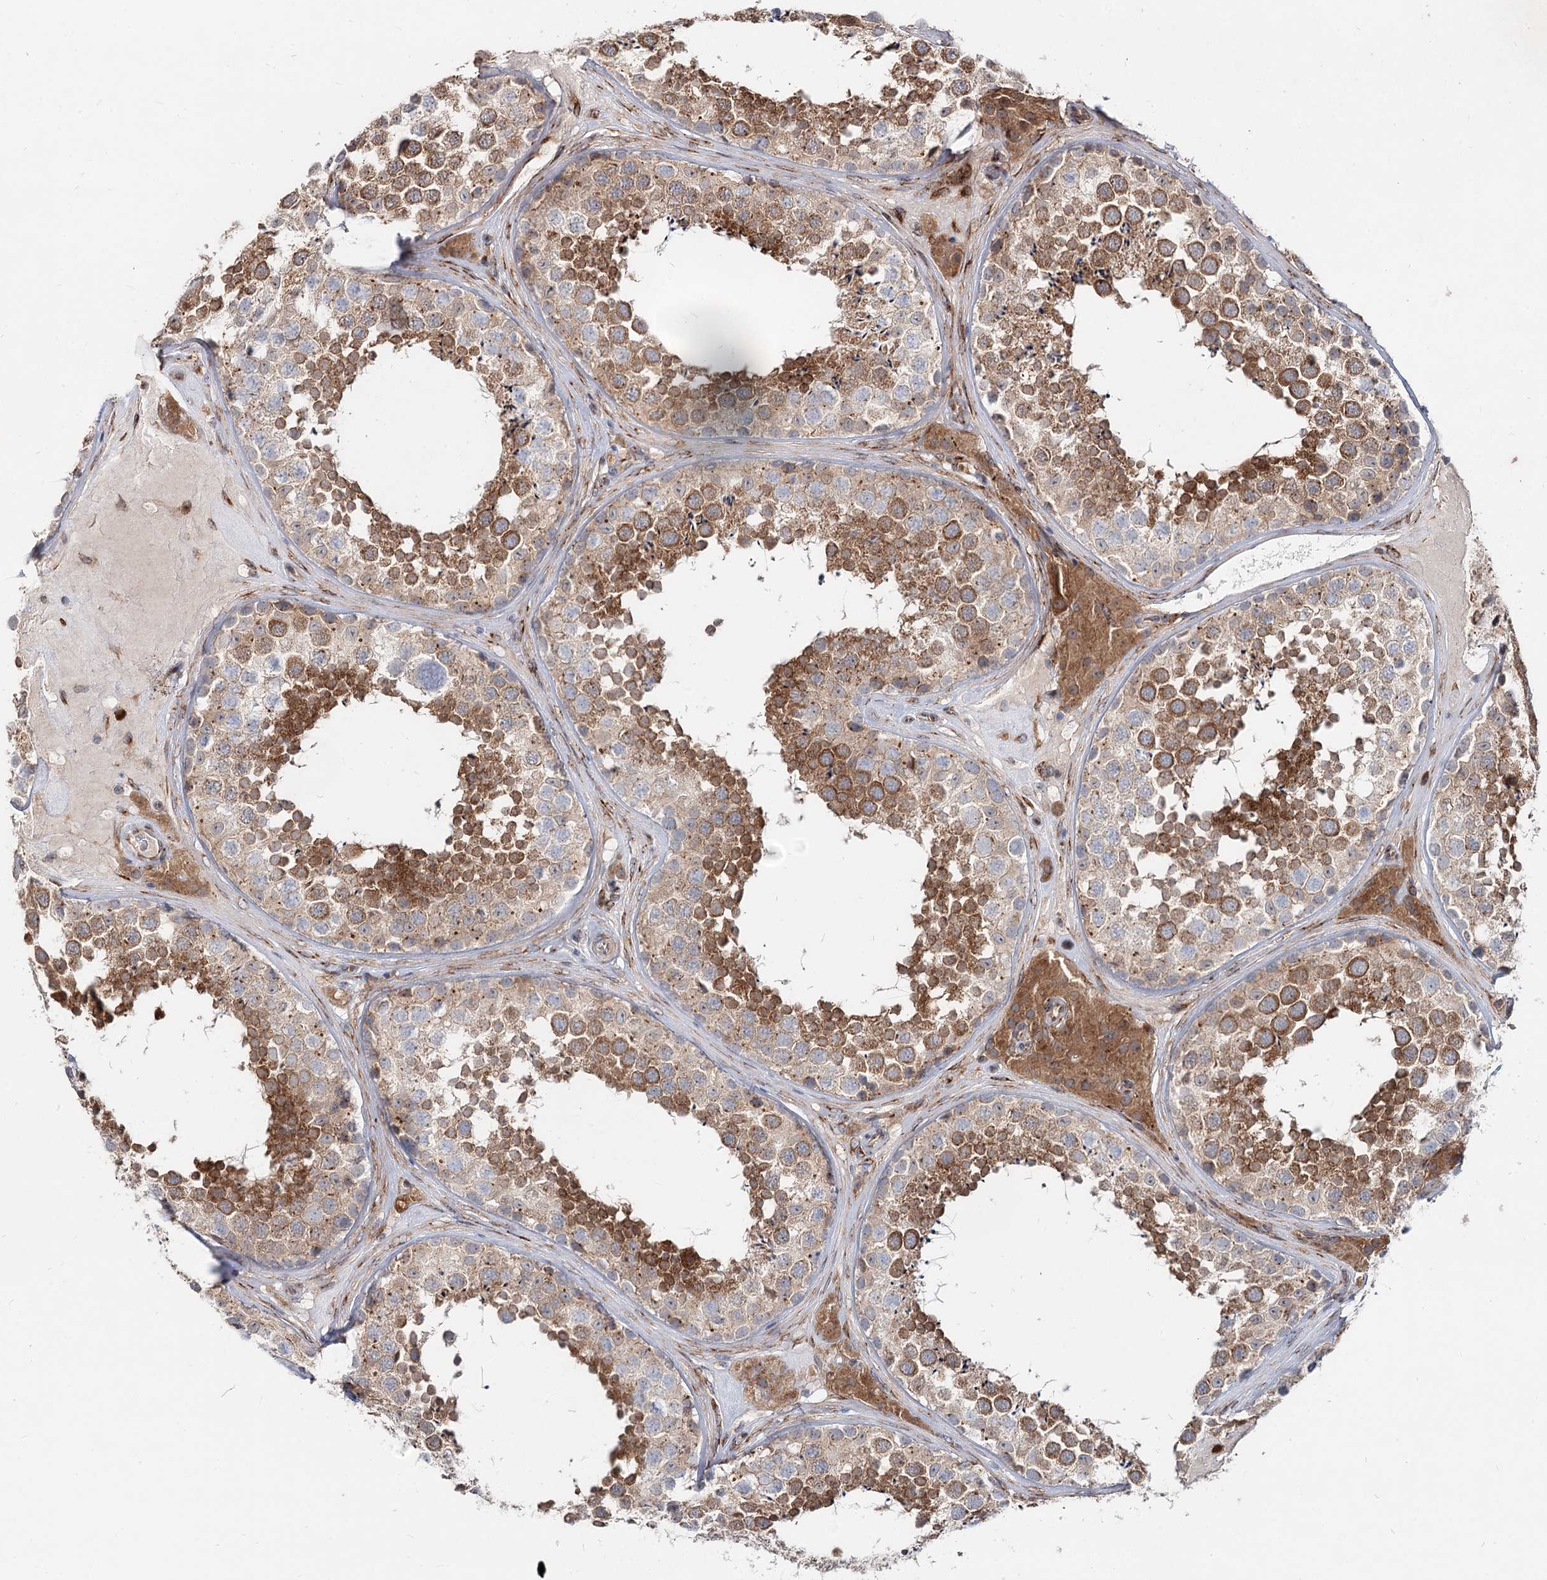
{"staining": {"intensity": "moderate", "quantity": ">75%", "location": "cytoplasmic/membranous"}, "tissue": "testis", "cell_type": "Cells in seminiferous ducts", "image_type": "normal", "snomed": [{"axis": "morphology", "description": "Normal tissue, NOS"}, {"axis": "topography", "description": "Testis"}], "caption": "Cells in seminiferous ducts demonstrate medium levels of moderate cytoplasmic/membranous expression in about >75% of cells in unremarkable testis. Ihc stains the protein of interest in brown and the nuclei are stained blue.", "gene": "SPART", "patient": {"sex": "male", "age": 46}}